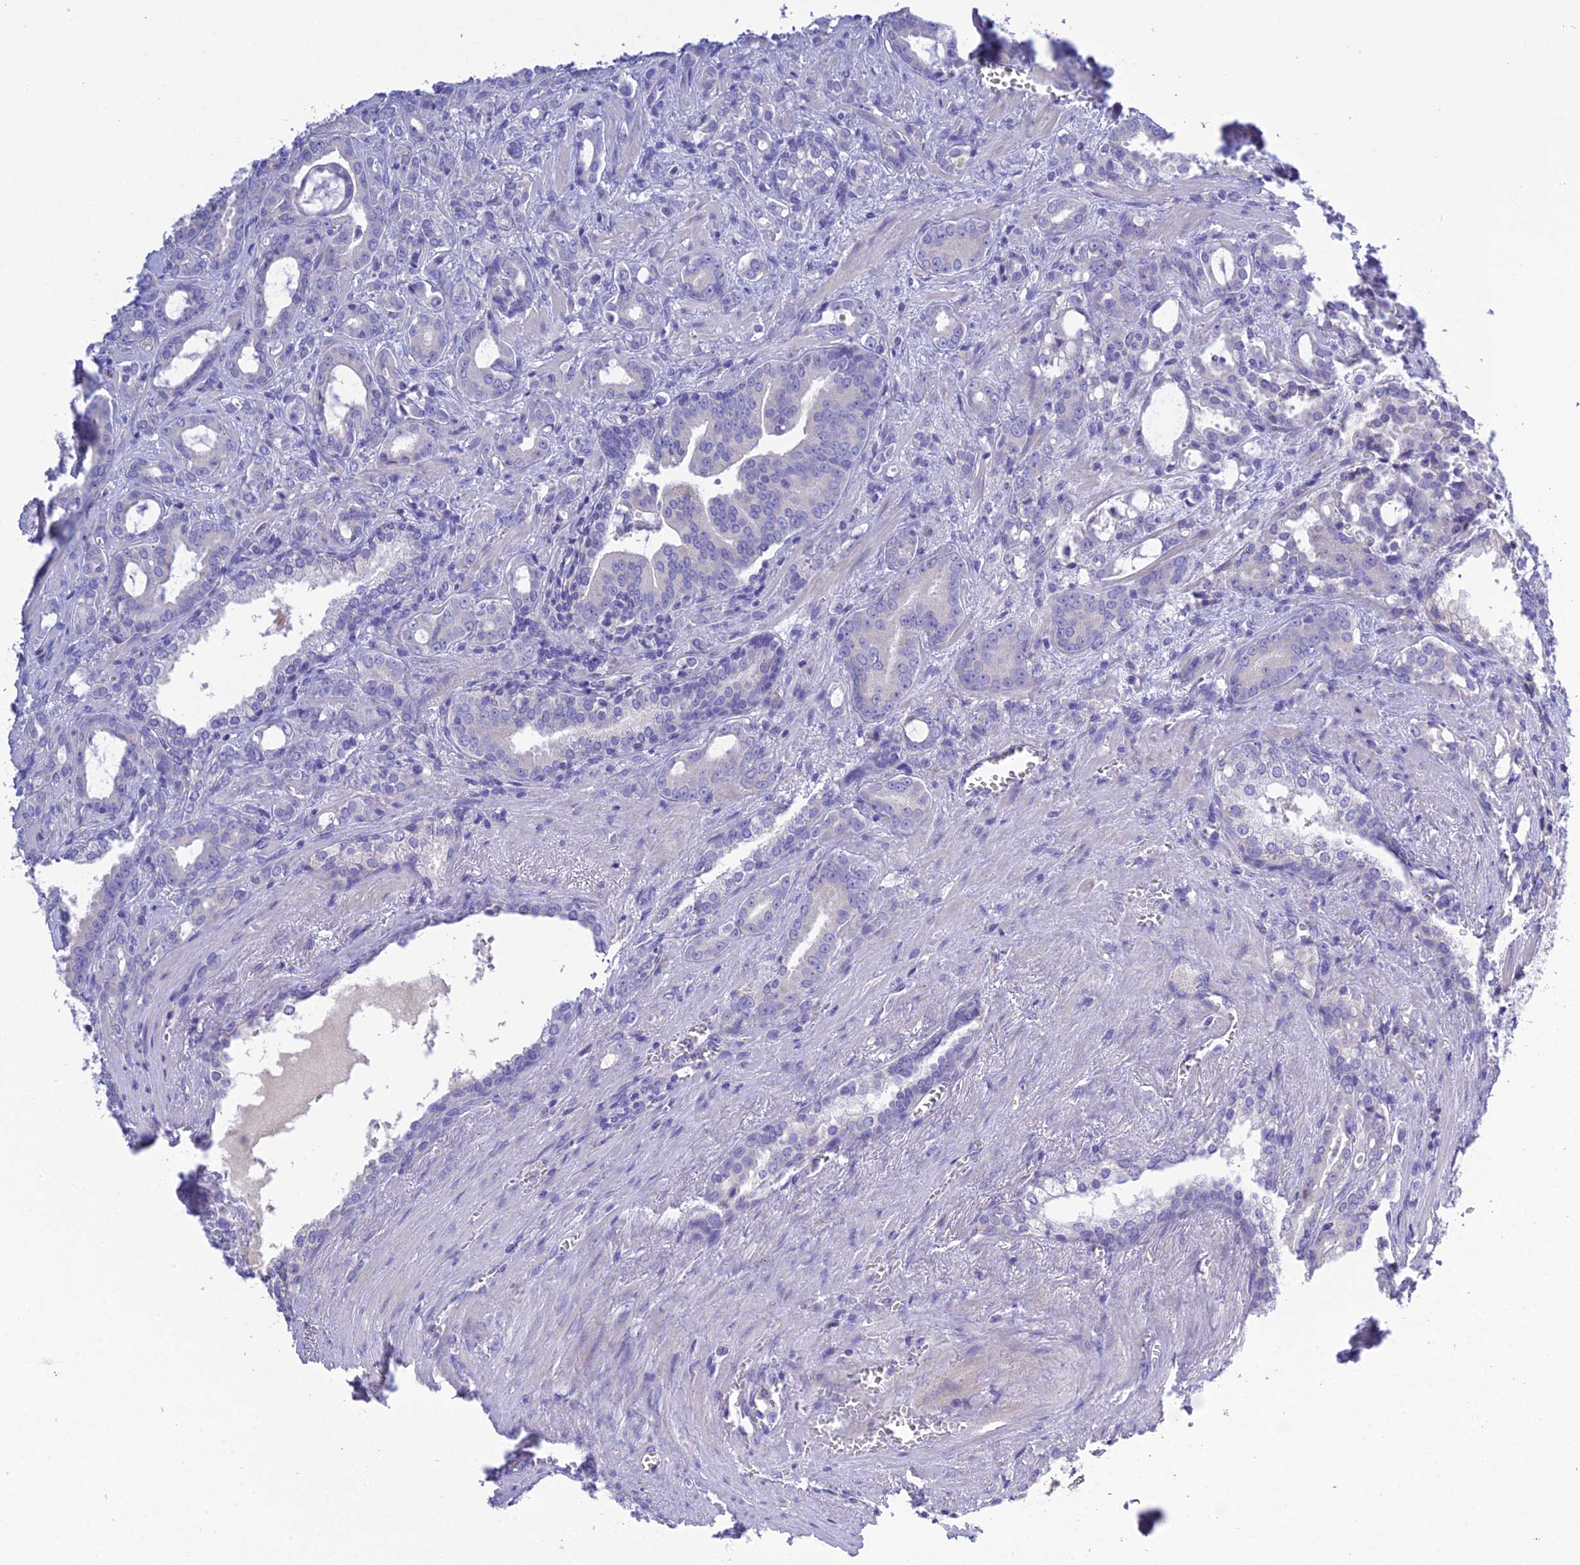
{"staining": {"intensity": "negative", "quantity": "none", "location": "none"}, "tissue": "prostate cancer", "cell_type": "Tumor cells", "image_type": "cancer", "snomed": [{"axis": "morphology", "description": "Adenocarcinoma, High grade"}, {"axis": "topography", "description": "Prostate"}], "caption": "Tumor cells show no significant staining in prostate cancer (high-grade adenocarcinoma).", "gene": "KIAA0408", "patient": {"sex": "male", "age": 72}}